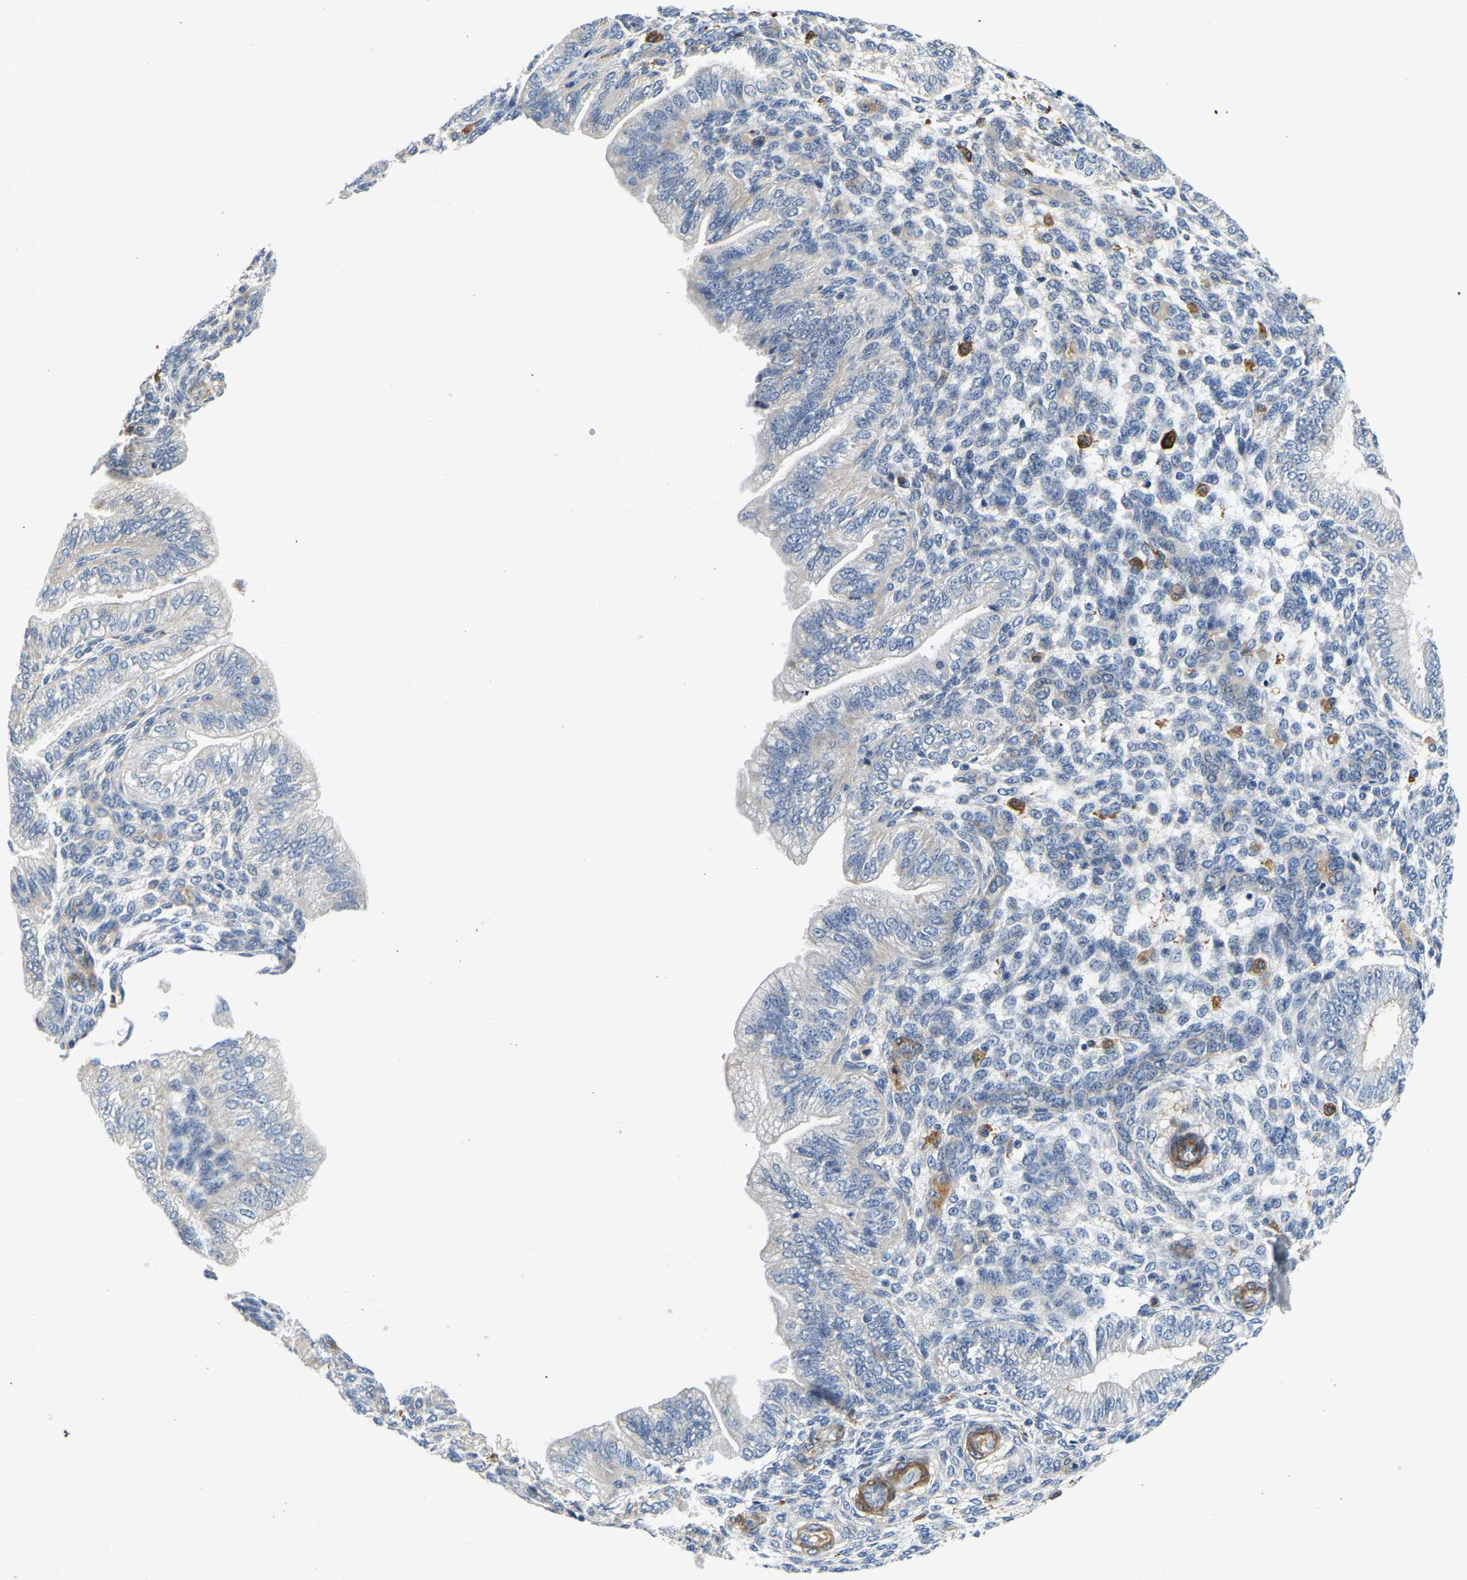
{"staining": {"intensity": "negative", "quantity": "none", "location": "none"}, "tissue": "endometrium", "cell_type": "Cells in endometrial stroma", "image_type": "normal", "snomed": [{"axis": "morphology", "description": "Normal tissue, NOS"}, {"axis": "topography", "description": "Endometrium"}], "caption": "DAB immunohistochemical staining of normal human endometrium displays no significant positivity in cells in endometrial stroma. (Immunohistochemistry, brightfield microscopy, high magnification).", "gene": "LIAS", "patient": {"sex": "female", "age": 39}}